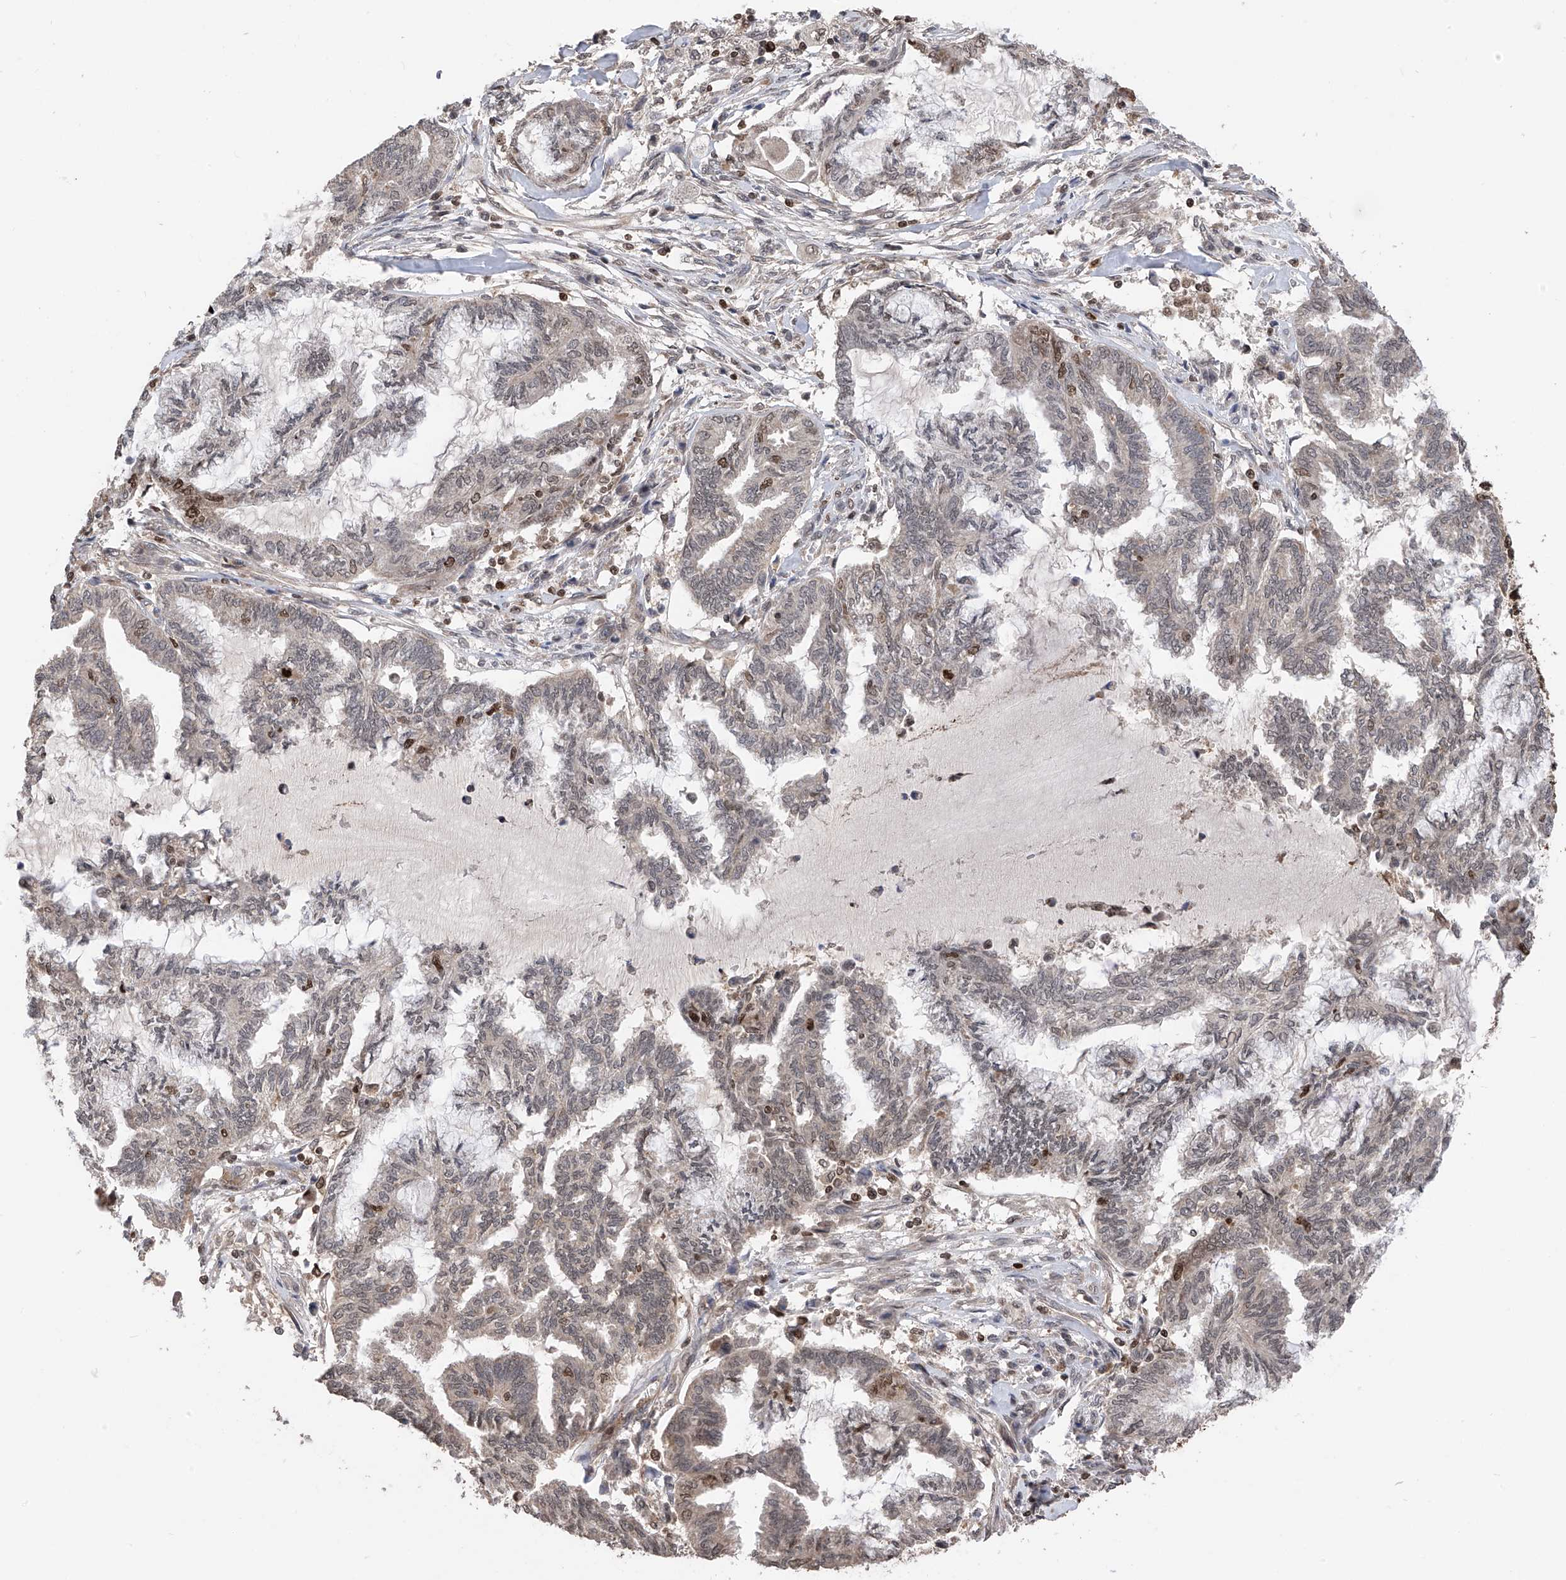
{"staining": {"intensity": "moderate", "quantity": "<25%", "location": "nuclear"}, "tissue": "endometrial cancer", "cell_type": "Tumor cells", "image_type": "cancer", "snomed": [{"axis": "morphology", "description": "Adenocarcinoma, NOS"}, {"axis": "topography", "description": "Endometrium"}], "caption": "Adenocarcinoma (endometrial) stained with DAB (3,3'-diaminobenzidine) immunohistochemistry (IHC) reveals low levels of moderate nuclear positivity in approximately <25% of tumor cells.", "gene": "DNAJC9", "patient": {"sex": "female", "age": 86}}